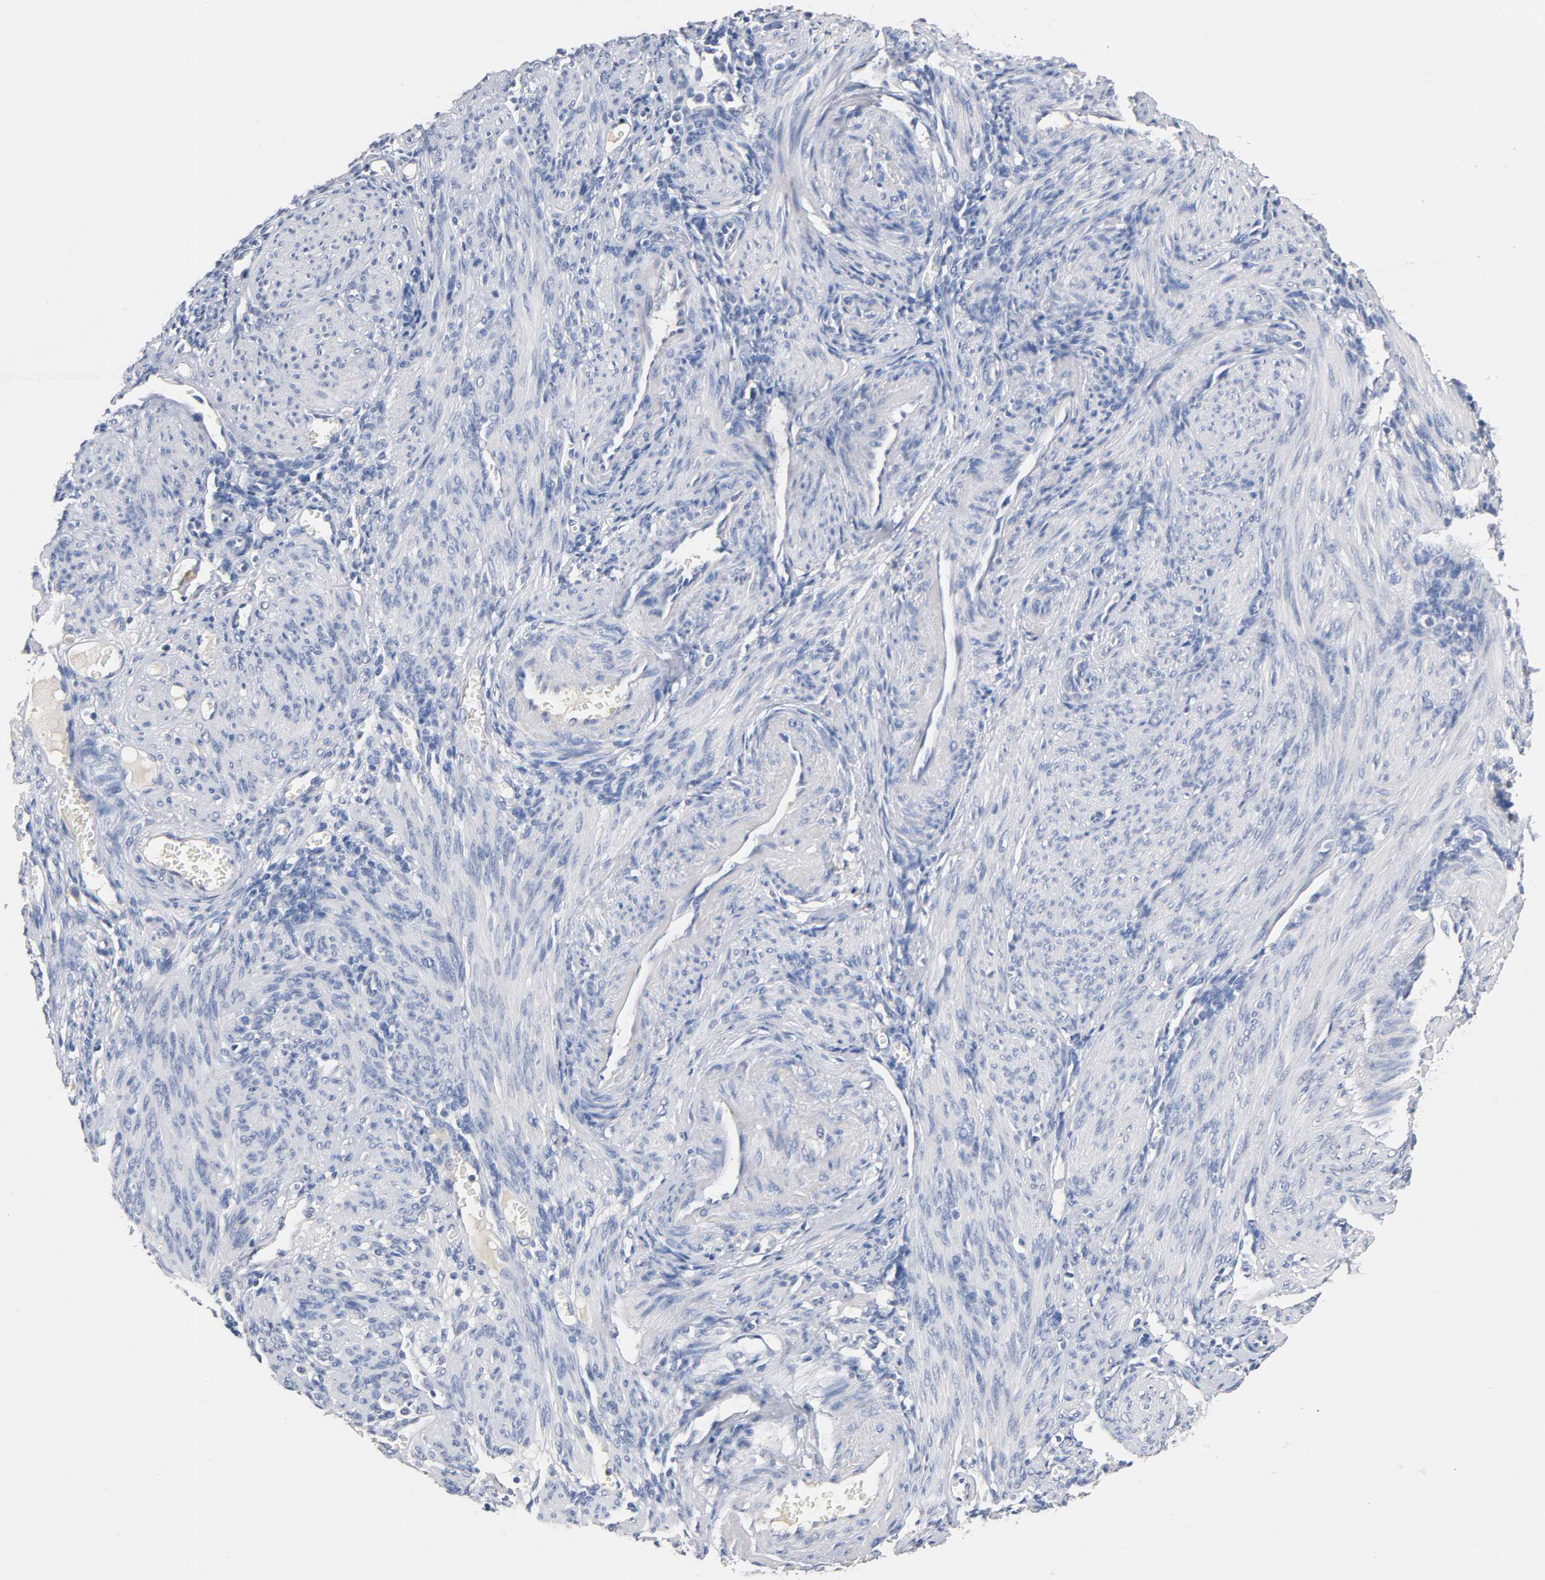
{"staining": {"intensity": "negative", "quantity": "none", "location": "none"}, "tissue": "endometrium", "cell_type": "Cells in endometrial stroma", "image_type": "normal", "snomed": [{"axis": "morphology", "description": "Normal tissue, NOS"}, {"axis": "topography", "description": "Endometrium"}], "caption": "A high-resolution image shows immunohistochemistry staining of benign endometrium, which demonstrates no significant staining in cells in endometrial stroma. Nuclei are stained in blue.", "gene": "ZCCHC13", "patient": {"sex": "female", "age": 72}}